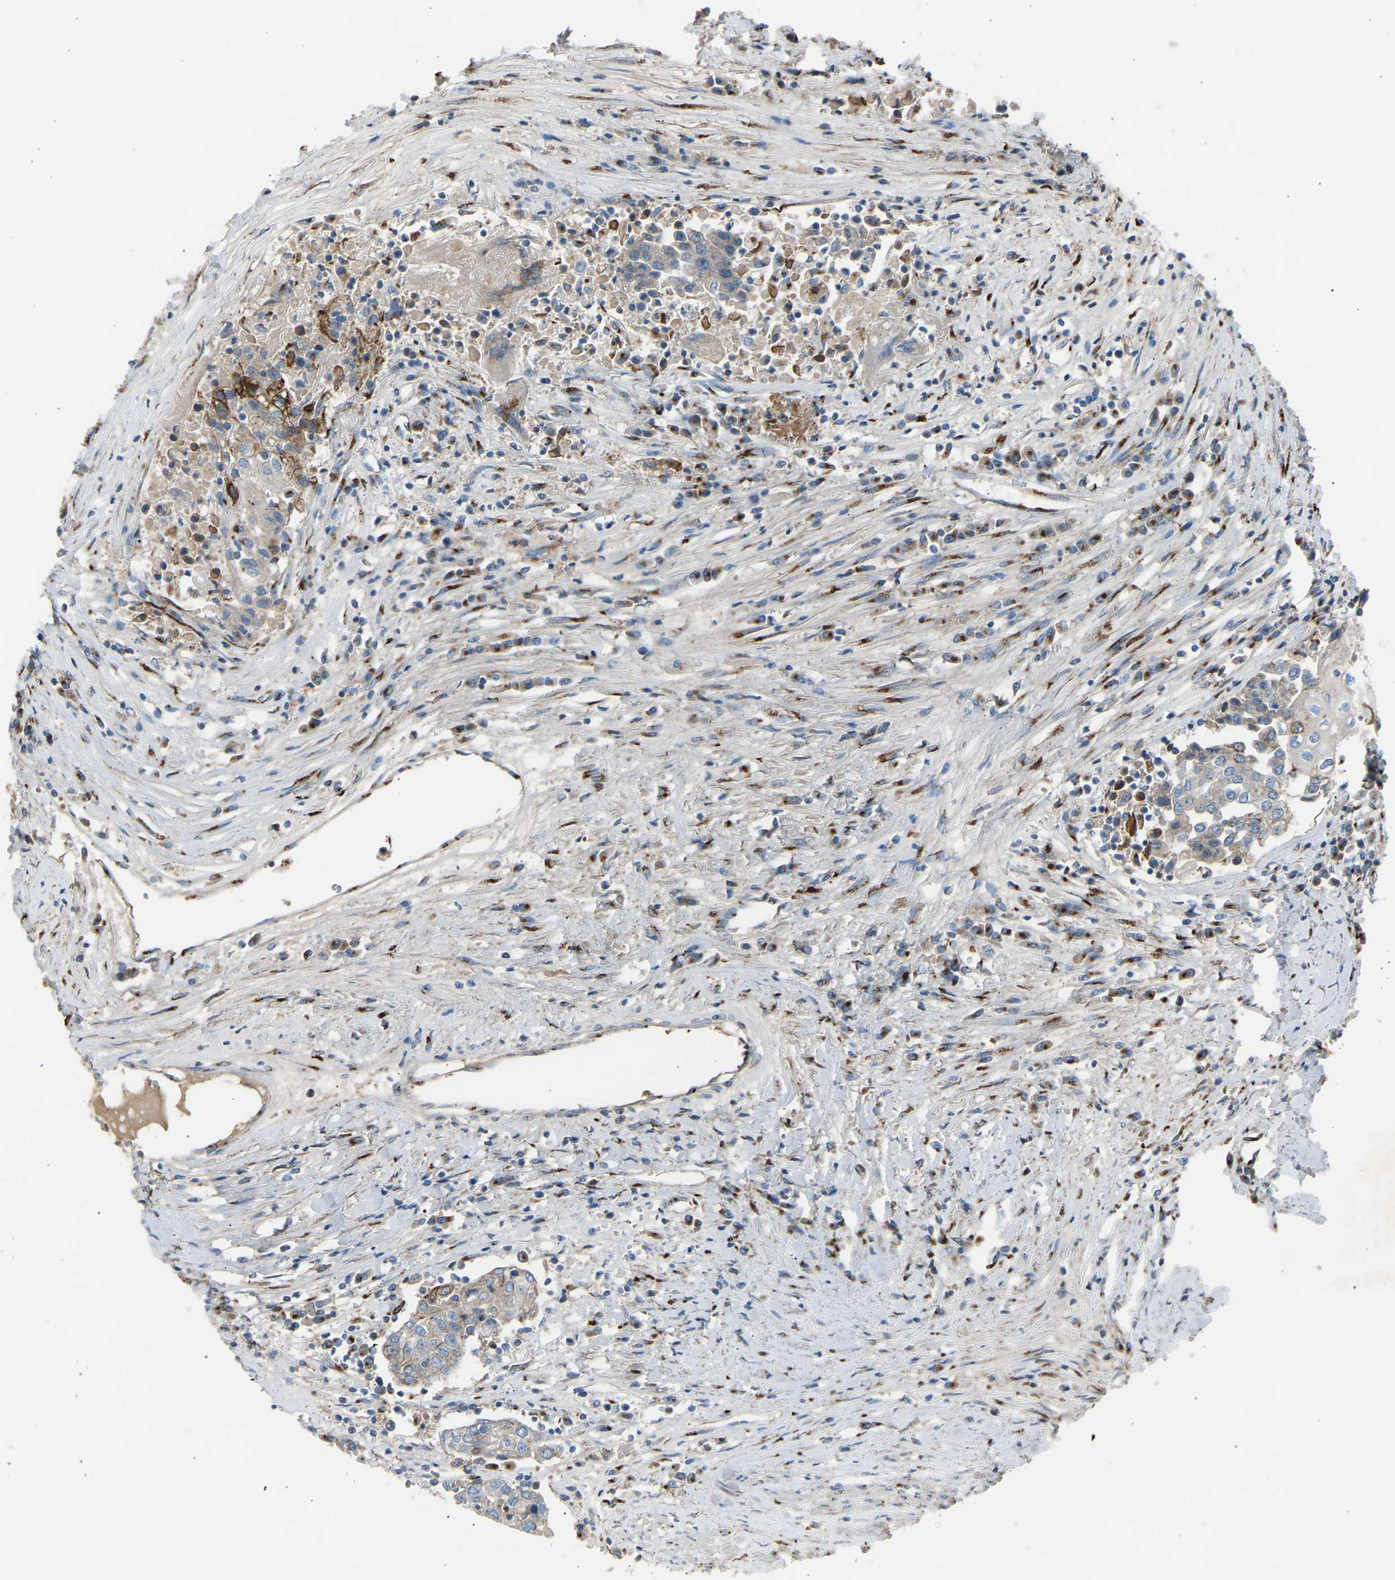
{"staining": {"intensity": "moderate", "quantity": "<25%", "location": "cytoplasmic/membranous"}, "tissue": "urothelial cancer", "cell_type": "Tumor cells", "image_type": "cancer", "snomed": [{"axis": "morphology", "description": "Urothelial carcinoma, High grade"}, {"axis": "topography", "description": "Urinary bladder"}], "caption": "Protein staining displays moderate cytoplasmic/membranous expression in approximately <25% of tumor cells in urothelial carcinoma (high-grade).", "gene": "CYREN", "patient": {"sex": "female", "age": 85}}